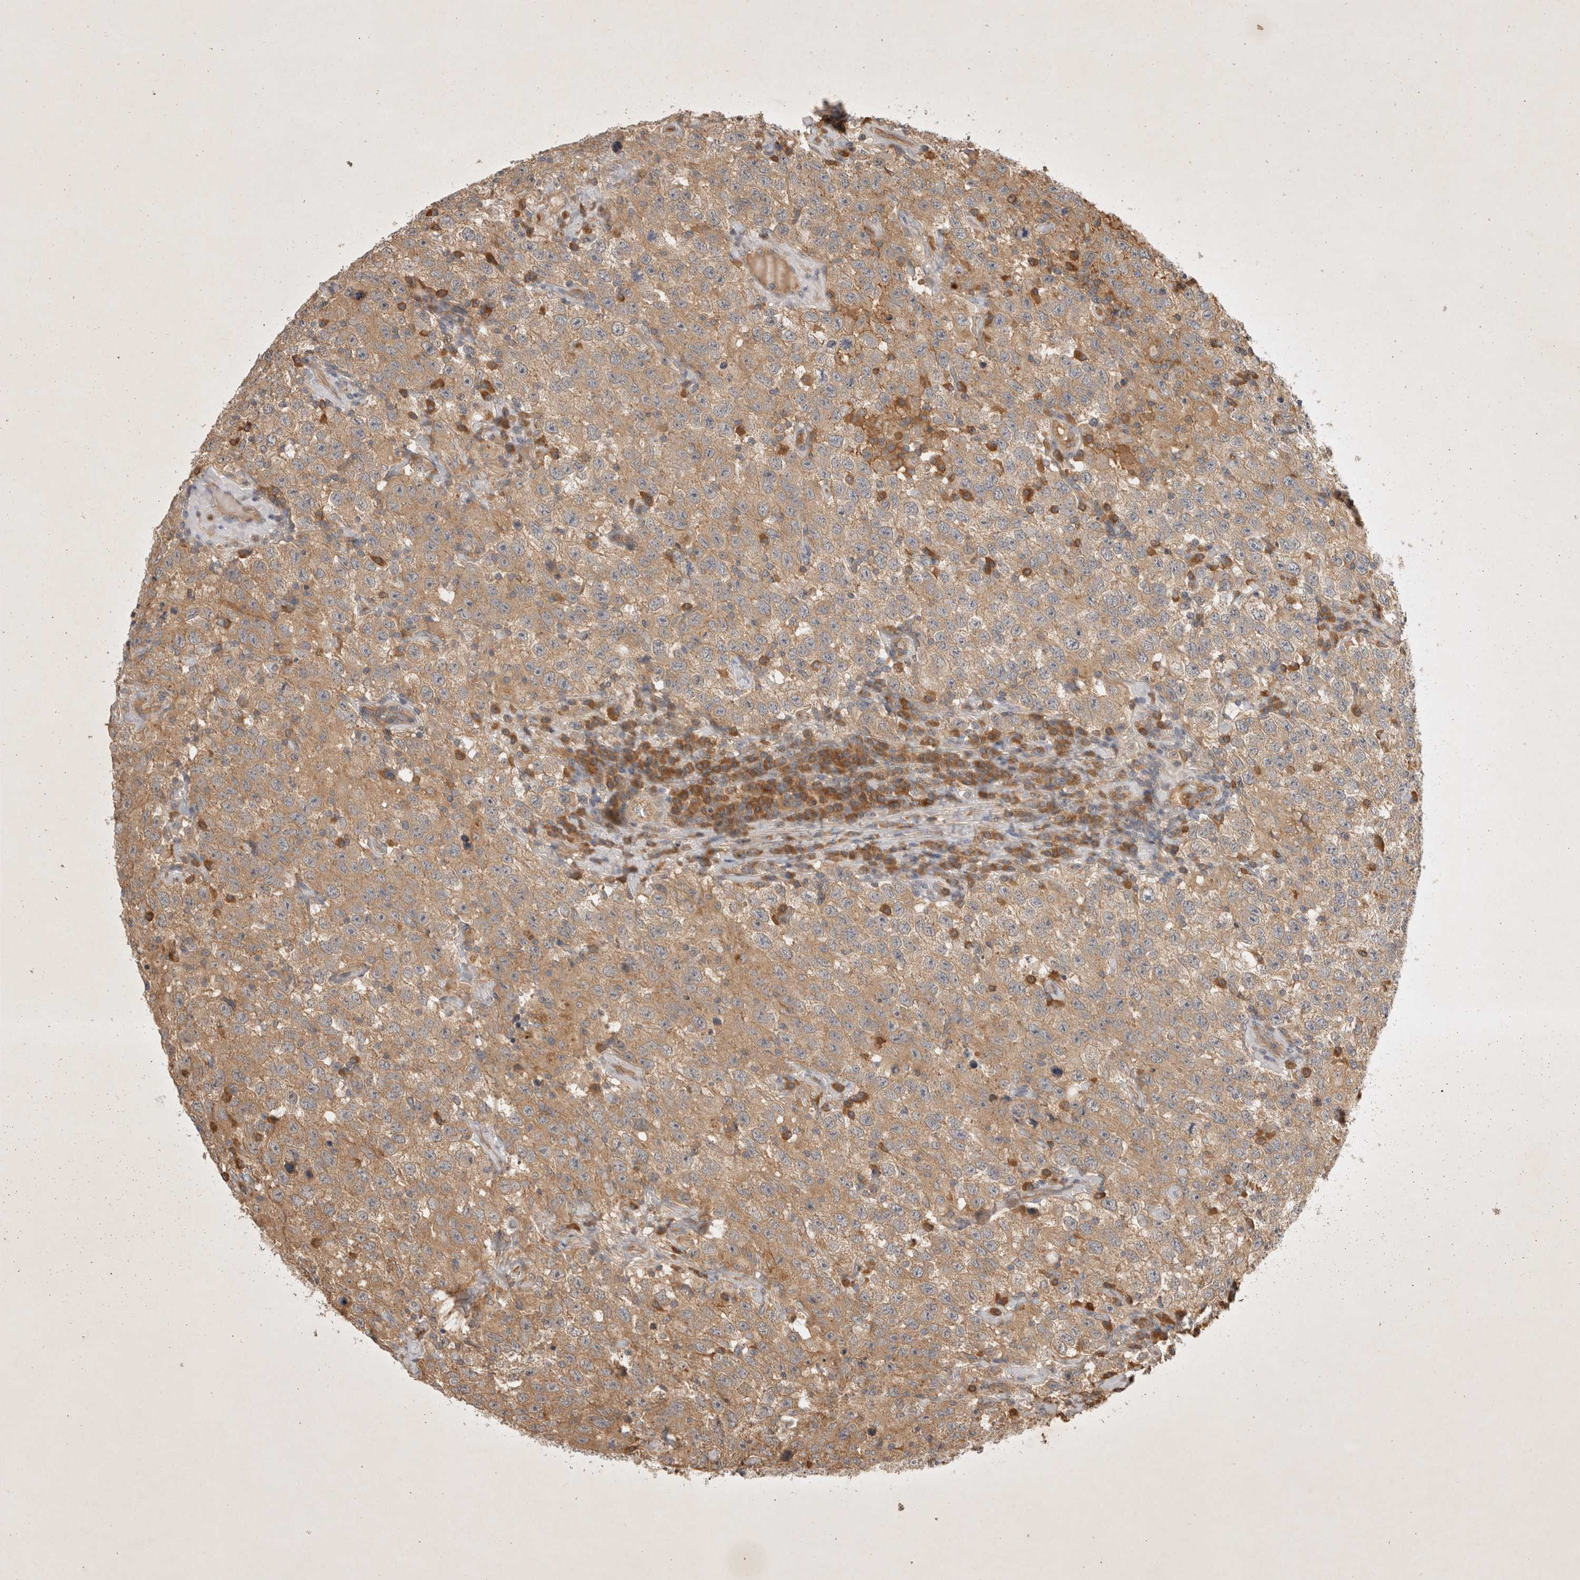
{"staining": {"intensity": "moderate", "quantity": ">75%", "location": "cytoplasmic/membranous"}, "tissue": "testis cancer", "cell_type": "Tumor cells", "image_type": "cancer", "snomed": [{"axis": "morphology", "description": "Seminoma, NOS"}, {"axis": "topography", "description": "Testis"}], "caption": "Protein expression analysis of testis seminoma exhibits moderate cytoplasmic/membranous positivity in about >75% of tumor cells. (IHC, brightfield microscopy, high magnification).", "gene": "YES1", "patient": {"sex": "male", "age": 41}}